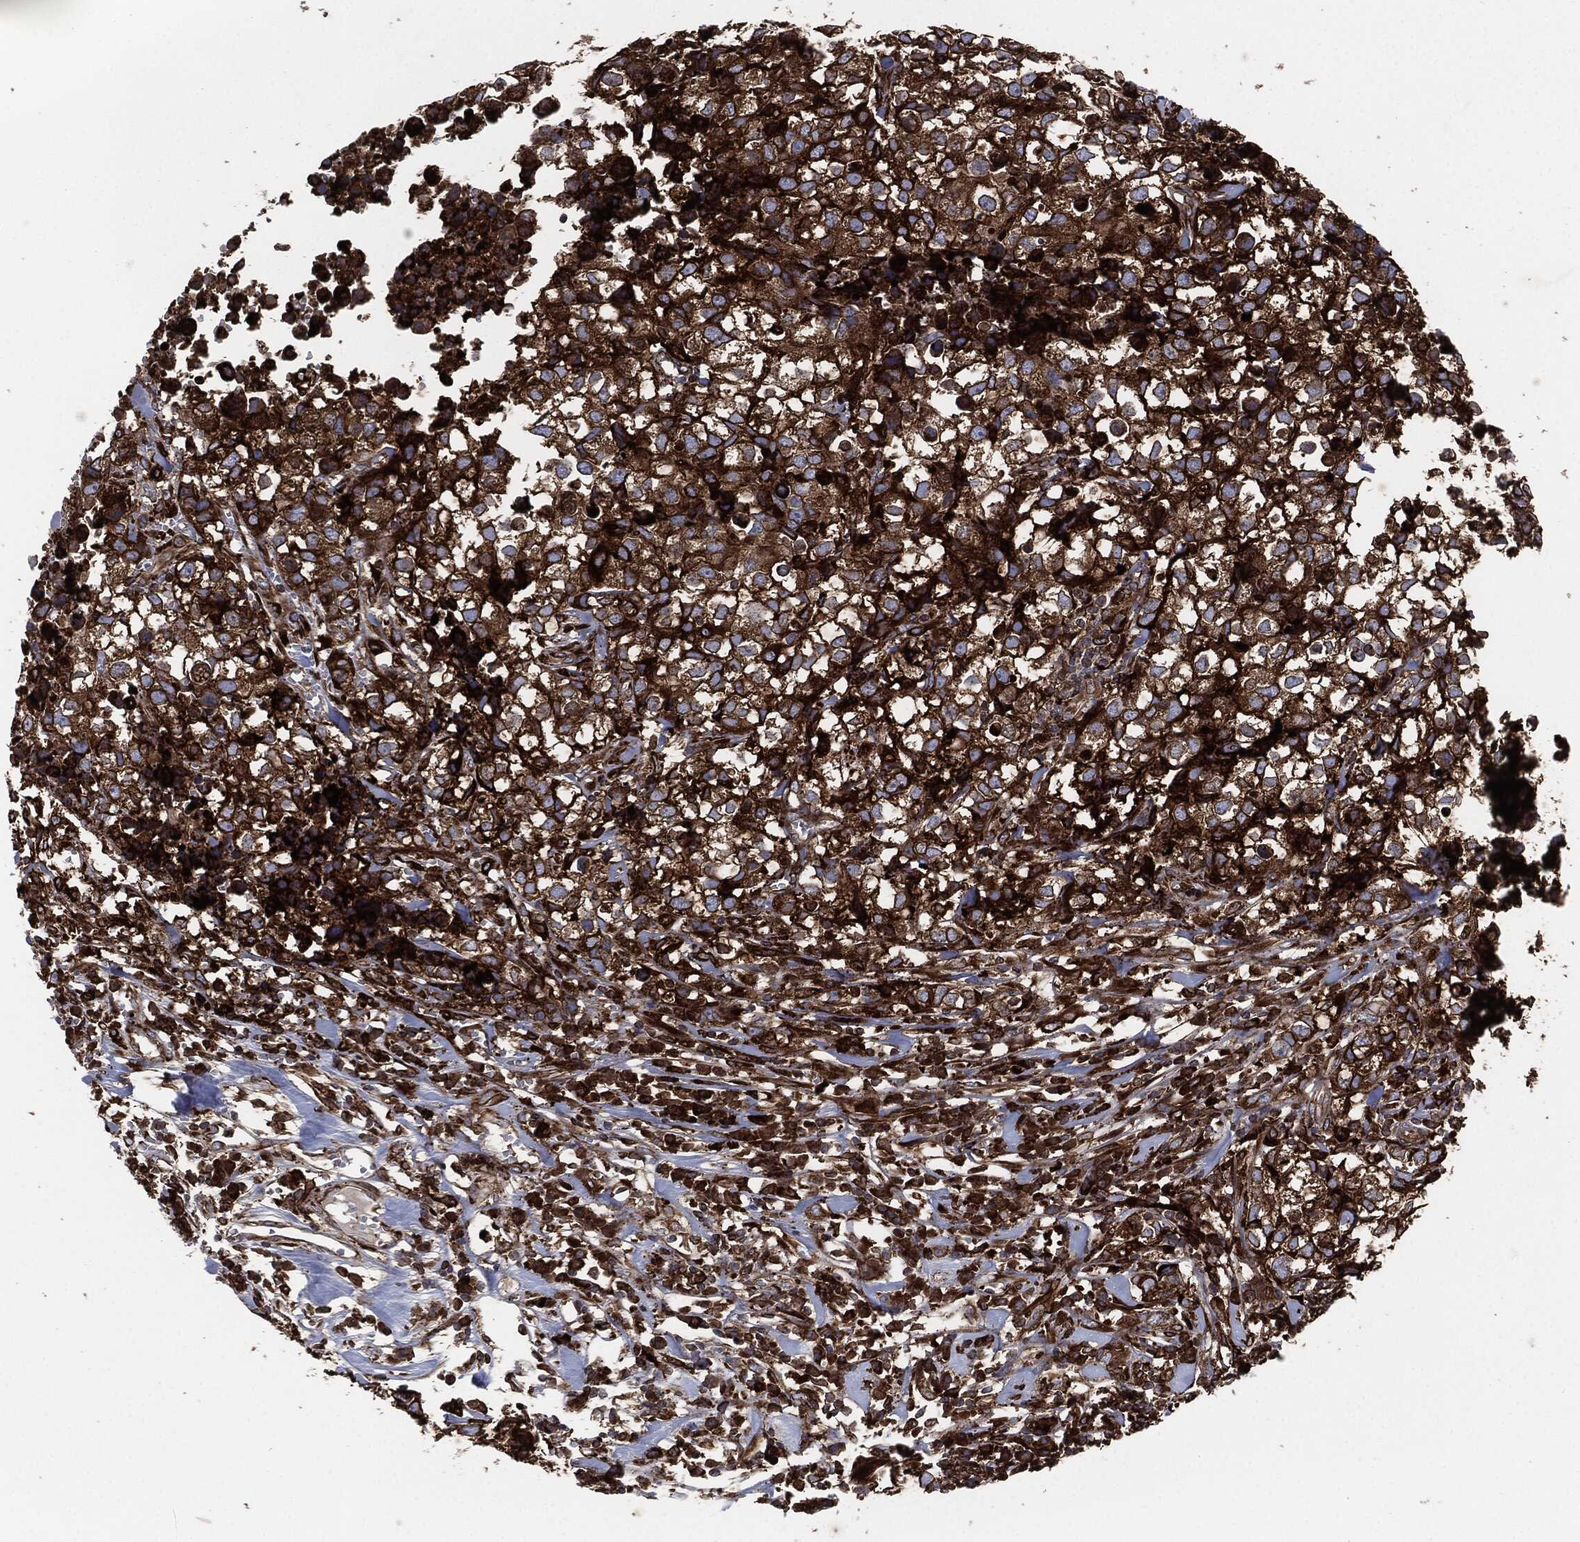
{"staining": {"intensity": "strong", "quantity": ">75%", "location": "cytoplasmic/membranous"}, "tissue": "breast cancer", "cell_type": "Tumor cells", "image_type": "cancer", "snomed": [{"axis": "morphology", "description": "Duct carcinoma"}, {"axis": "topography", "description": "Breast"}], "caption": "Protein expression analysis of human breast cancer reveals strong cytoplasmic/membranous staining in about >75% of tumor cells. The staining was performed using DAB to visualize the protein expression in brown, while the nuclei were stained in blue with hematoxylin (Magnification: 20x).", "gene": "CALR", "patient": {"sex": "female", "age": 30}}